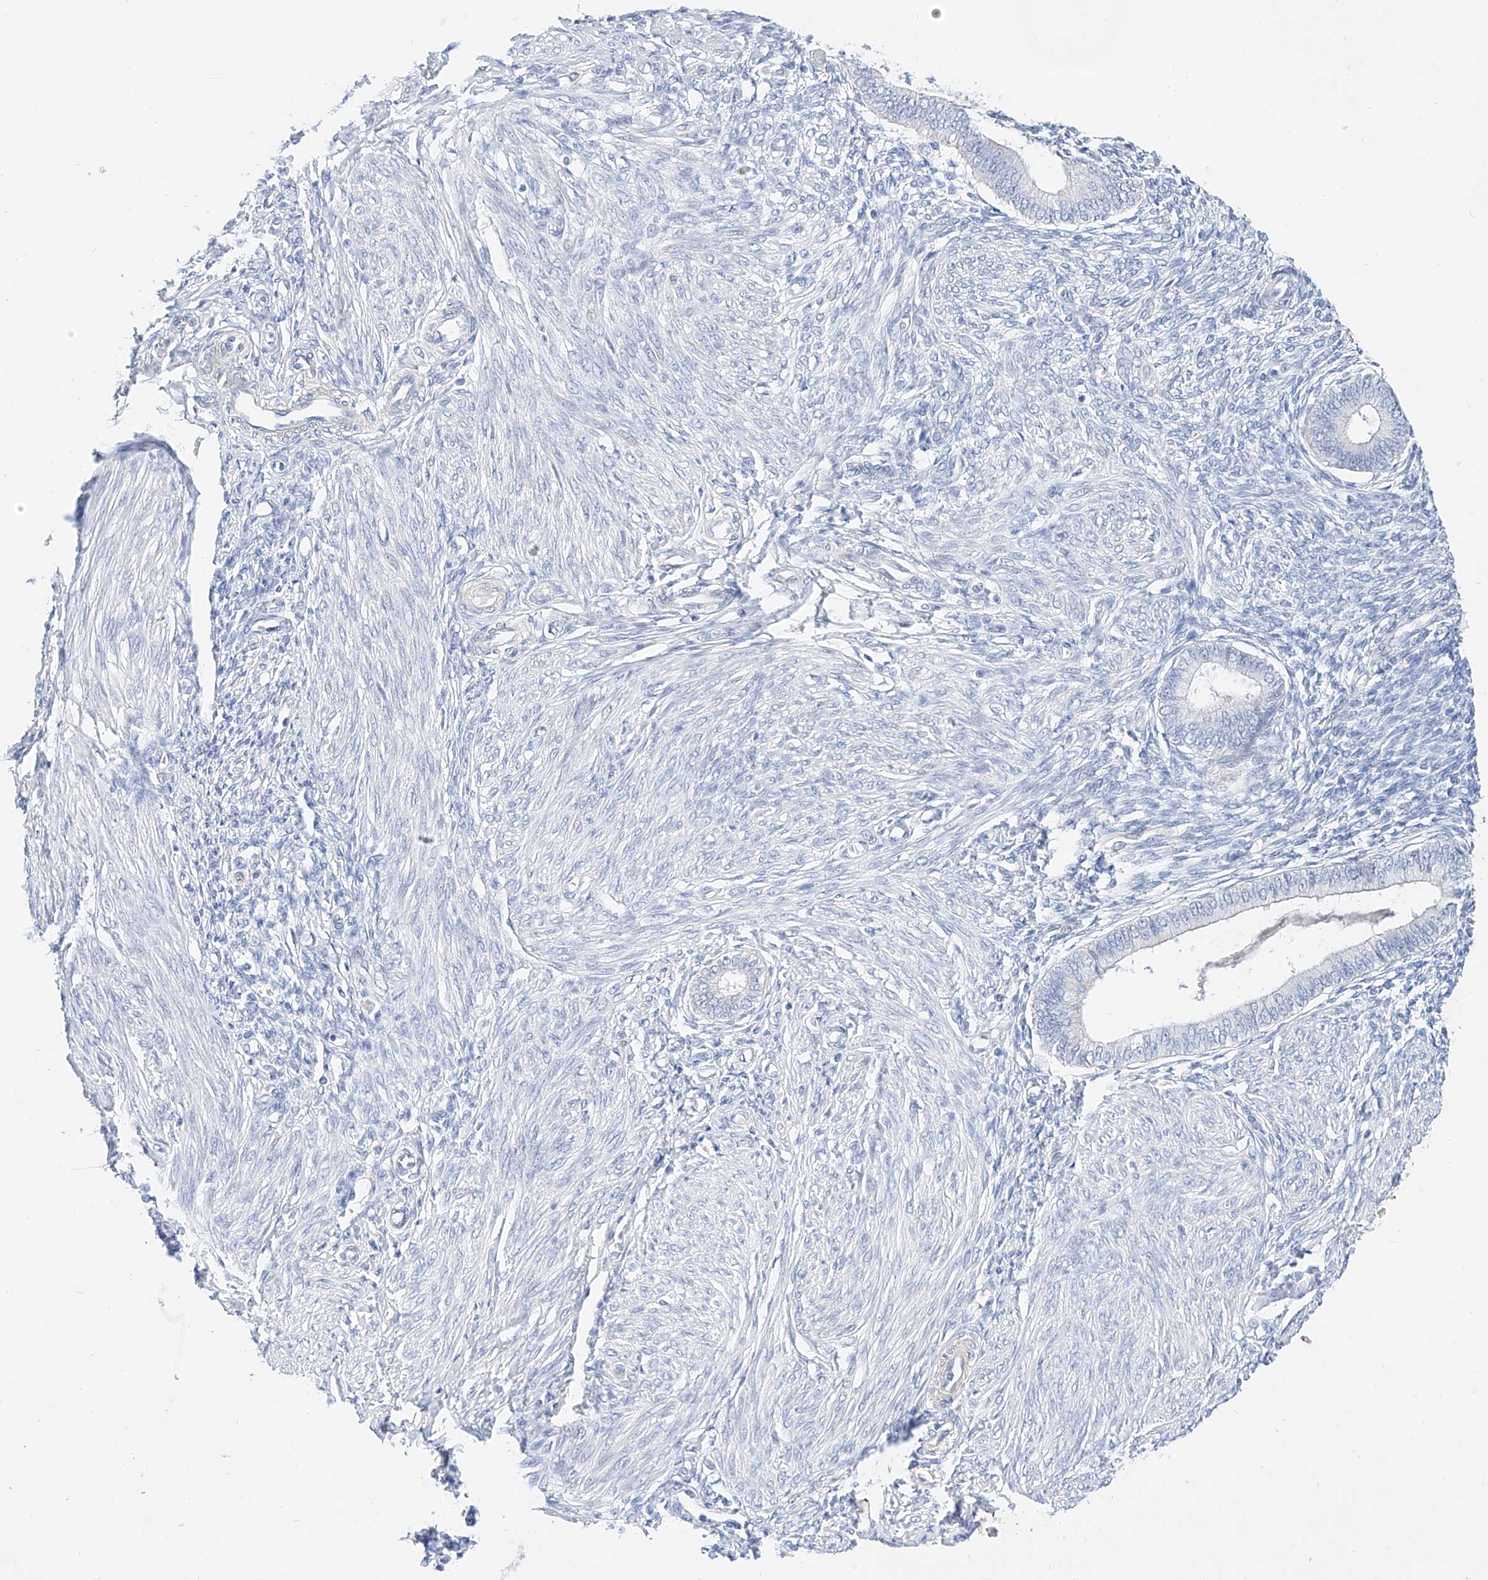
{"staining": {"intensity": "negative", "quantity": "none", "location": "none"}, "tissue": "endometrium", "cell_type": "Cells in endometrial stroma", "image_type": "normal", "snomed": [{"axis": "morphology", "description": "Normal tissue, NOS"}, {"axis": "topography", "description": "Endometrium"}], "caption": "Cells in endometrial stroma are negative for protein expression in normal human endometrium. (Stains: DAB (3,3'-diaminobenzidine) immunohistochemistry (IHC) with hematoxylin counter stain, Microscopy: brightfield microscopy at high magnification).", "gene": "SBSPON", "patient": {"sex": "female", "age": 46}}